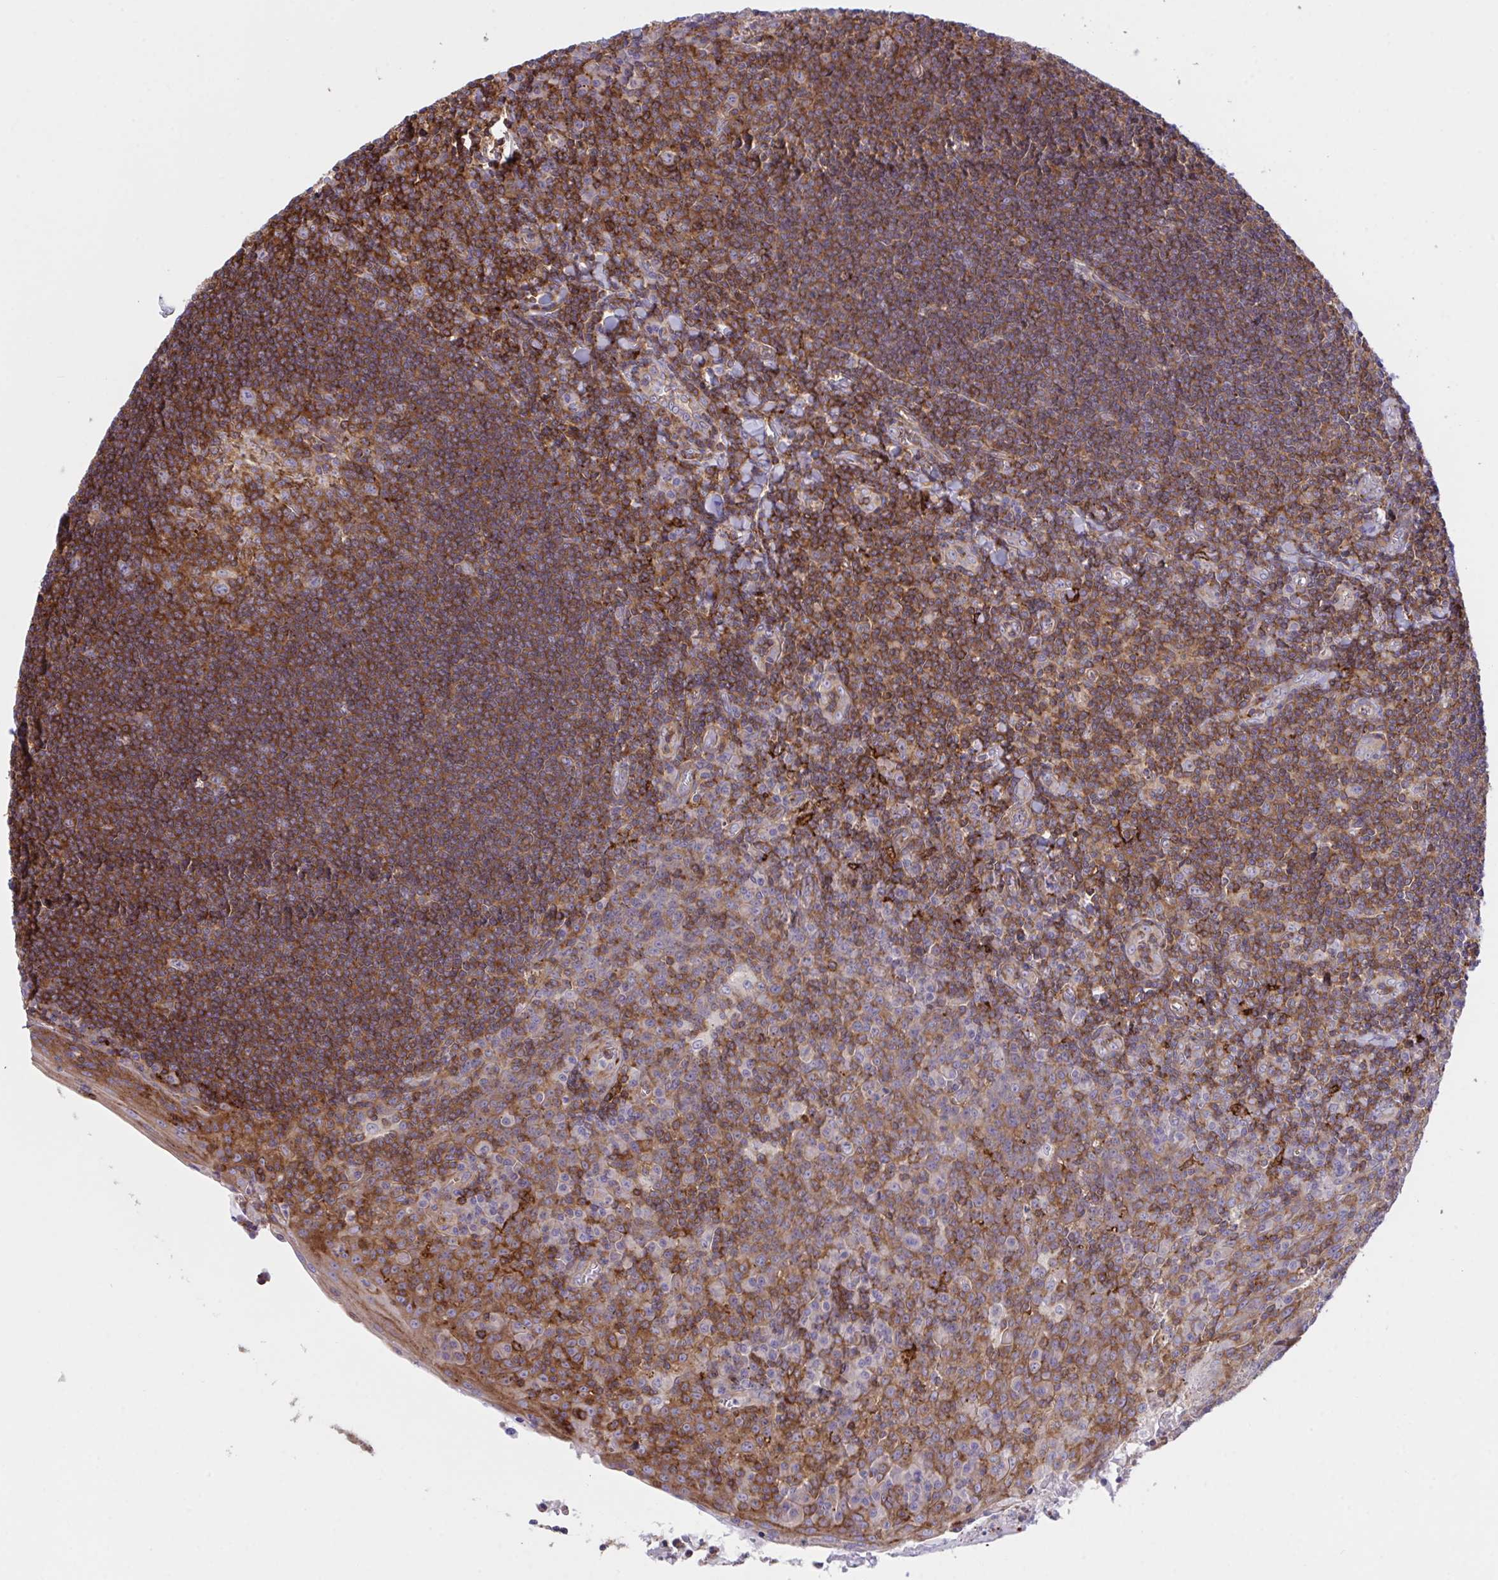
{"staining": {"intensity": "moderate", "quantity": ">75%", "location": "cytoplasmic/membranous"}, "tissue": "tonsil", "cell_type": "Germinal center cells", "image_type": "normal", "snomed": [{"axis": "morphology", "description": "Normal tissue, NOS"}, {"axis": "topography", "description": "Tonsil"}], "caption": "Human tonsil stained with a brown dye reveals moderate cytoplasmic/membranous positive staining in approximately >75% of germinal center cells.", "gene": "PPIH", "patient": {"sex": "male", "age": 27}}